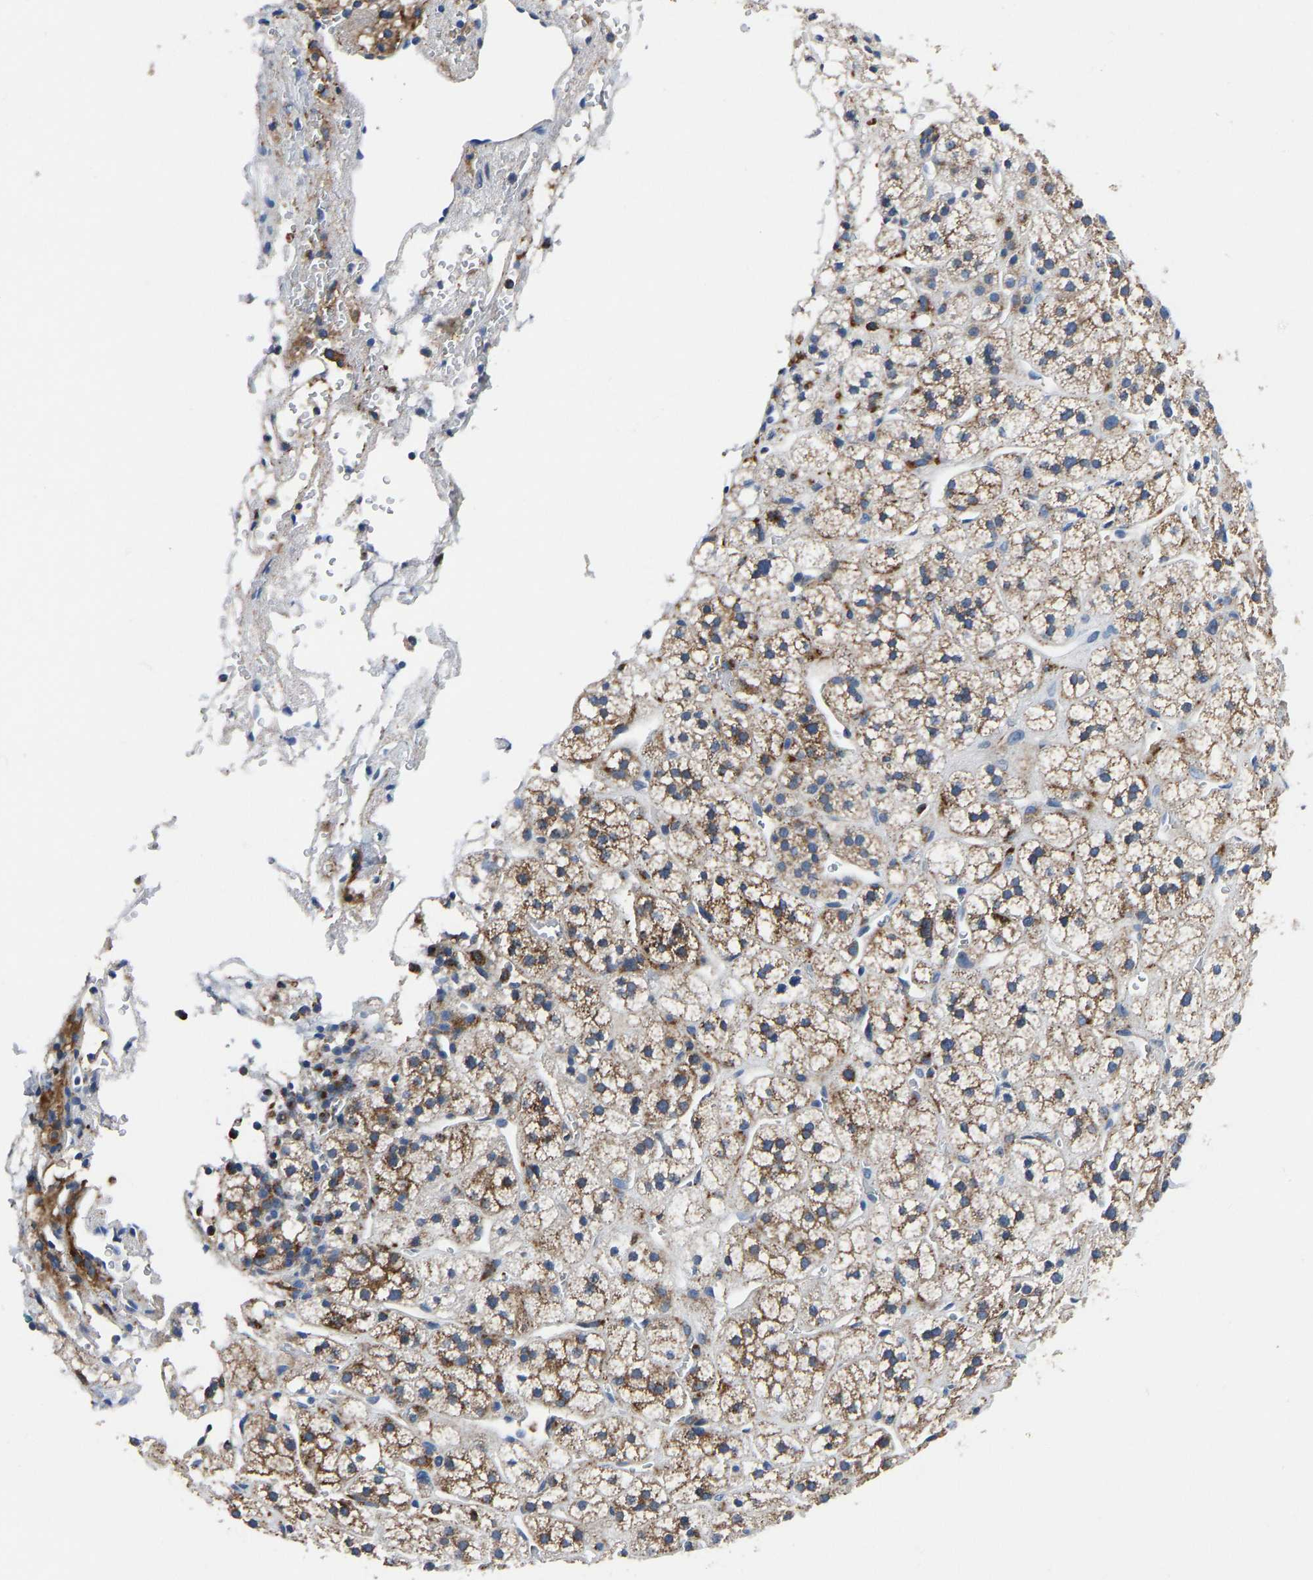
{"staining": {"intensity": "moderate", "quantity": ">75%", "location": "cytoplasmic/membranous"}, "tissue": "adrenal gland", "cell_type": "Glandular cells", "image_type": "normal", "snomed": [{"axis": "morphology", "description": "Normal tissue, NOS"}, {"axis": "topography", "description": "Adrenal gland"}], "caption": "The immunohistochemical stain shows moderate cytoplasmic/membranous expression in glandular cells of unremarkable adrenal gland.", "gene": "ATP6V1E1", "patient": {"sex": "male", "age": 56}}